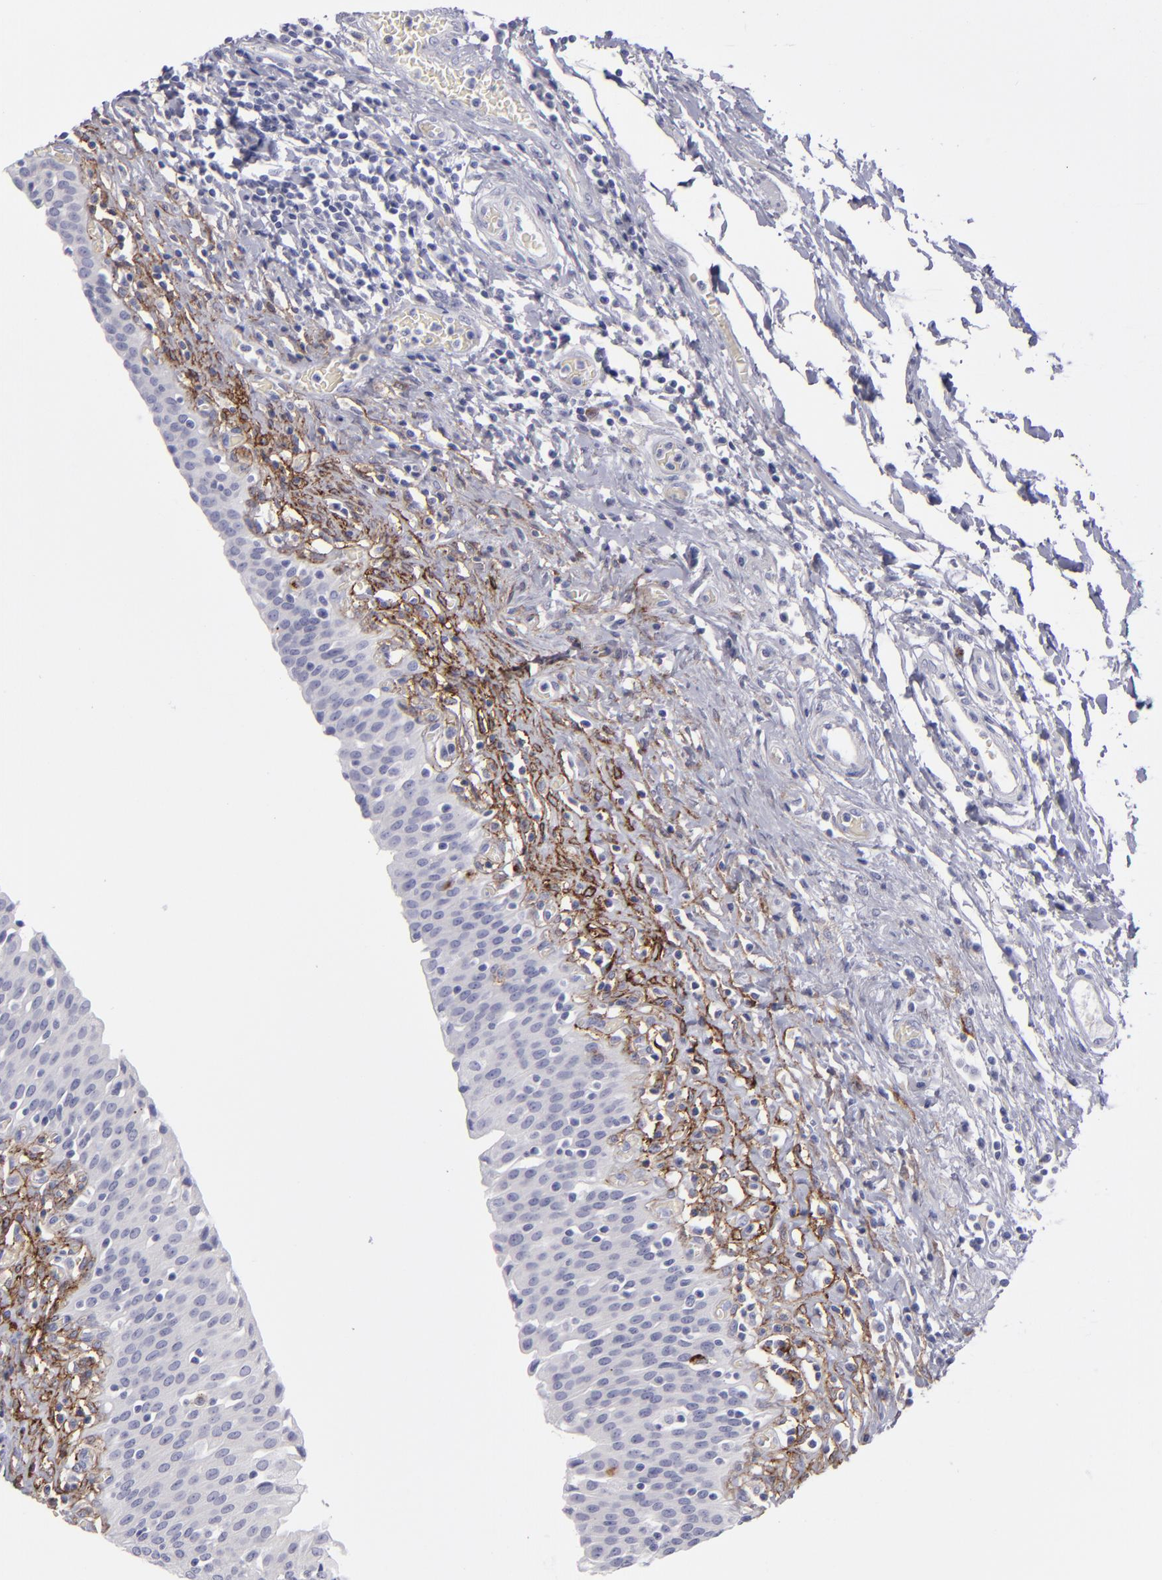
{"staining": {"intensity": "negative", "quantity": "none", "location": "none"}, "tissue": "urinary bladder", "cell_type": "Urothelial cells", "image_type": "normal", "snomed": [{"axis": "morphology", "description": "Normal tissue, NOS"}, {"axis": "topography", "description": "Urinary bladder"}], "caption": "This is an IHC histopathology image of normal urinary bladder. There is no staining in urothelial cells.", "gene": "ANPEP", "patient": {"sex": "male", "age": 51}}